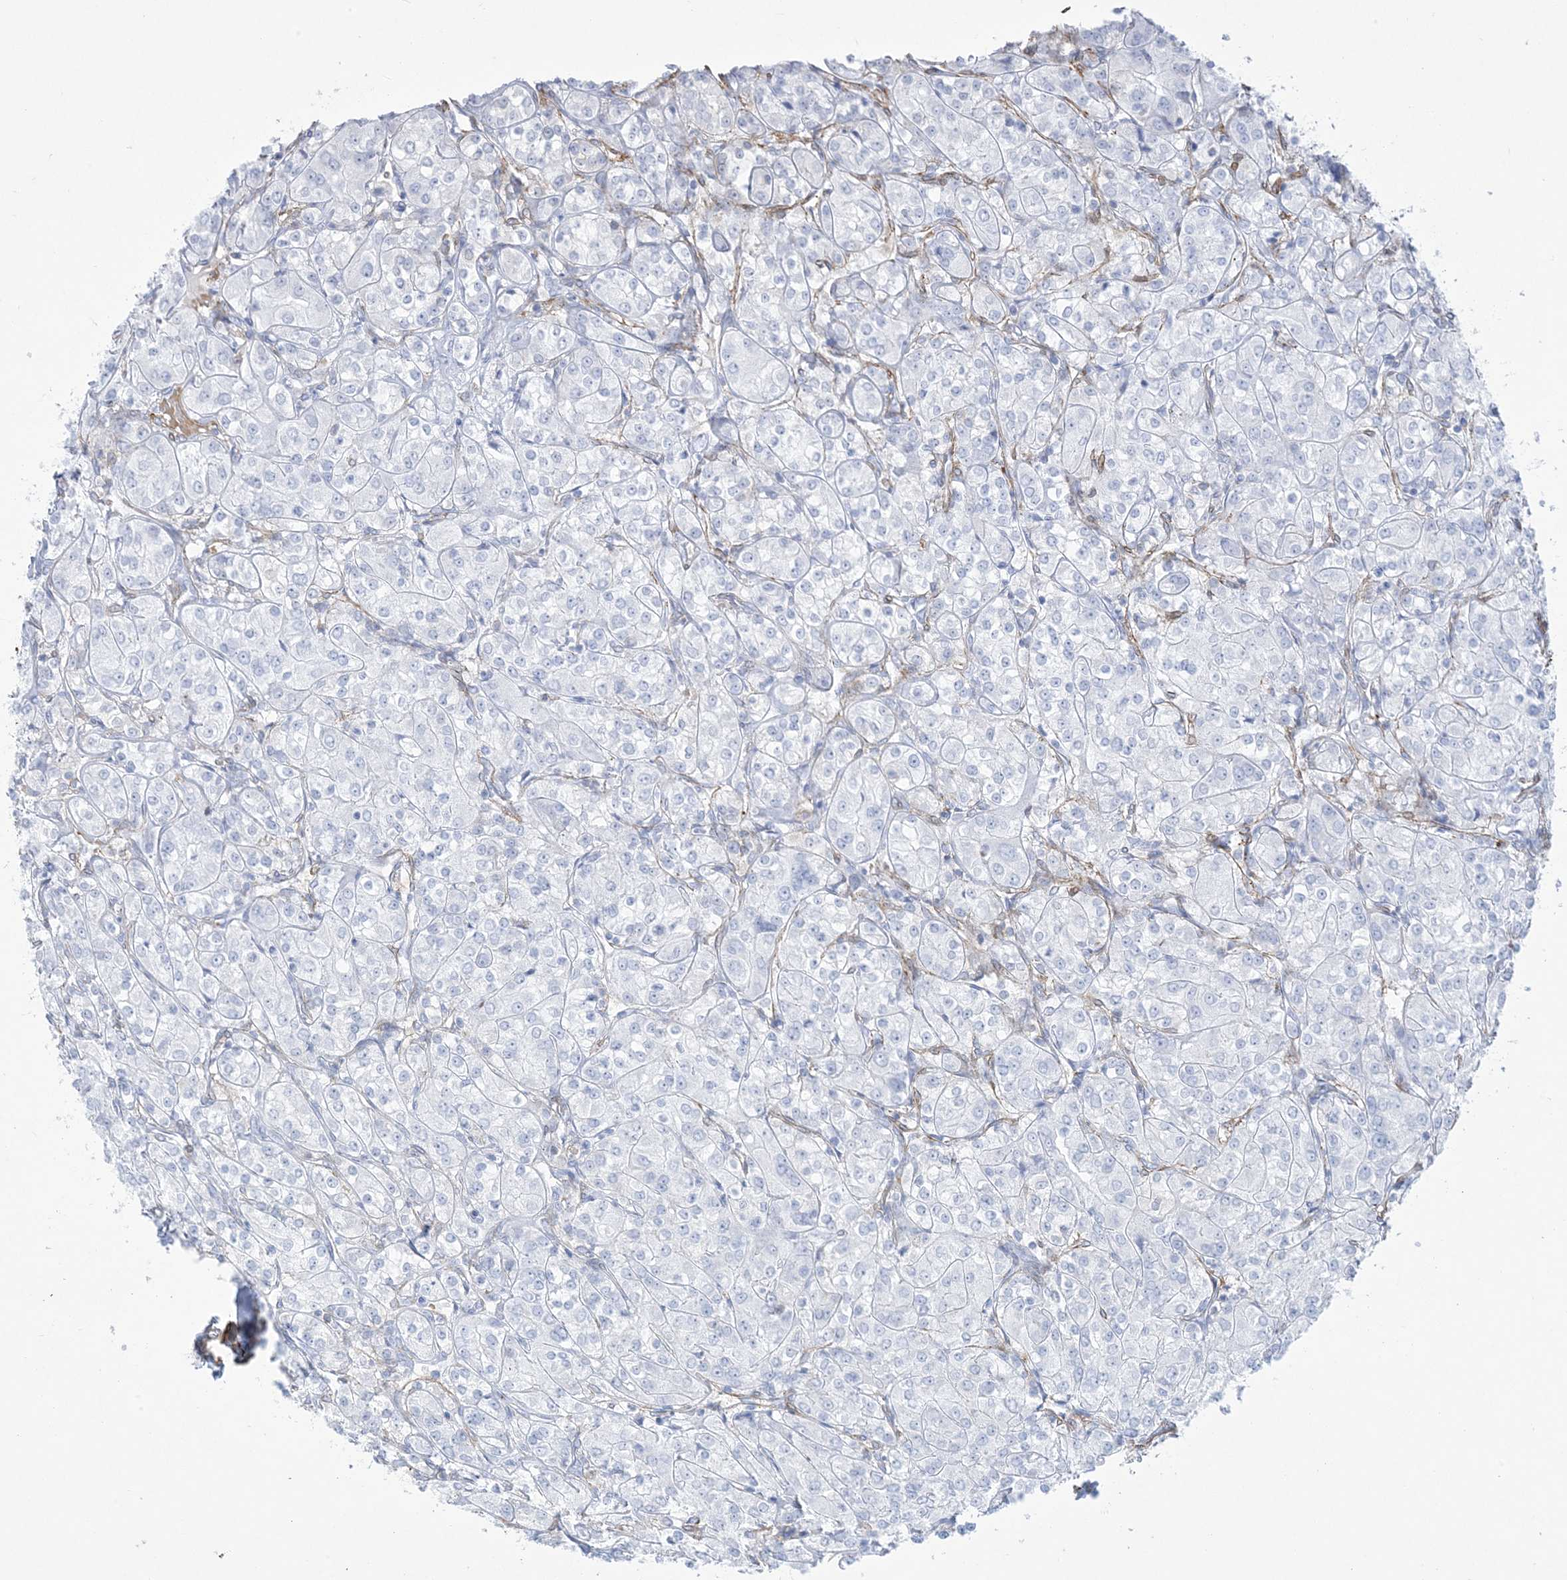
{"staining": {"intensity": "negative", "quantity": "none", "location": "none"}, "tissue": "renal cancer", "cell_type": "Tumor cells", "image_type": "cancer", "snomed": [{"axis": "morphology", "description": "Adenocarcinoma, NOS"}, {"axis": "topography", "description": "Kidney"}], "caption": "DAB immunohistochemical staining of renal cancer (adenocarcinoma) exhibits no significant expression in tumor cells. (DAB immunohistochemistry visualized using brightfield microscopy, high magnification).", "gene": "B3GNT7", "patient": {"sex": "male", "age": 77}}